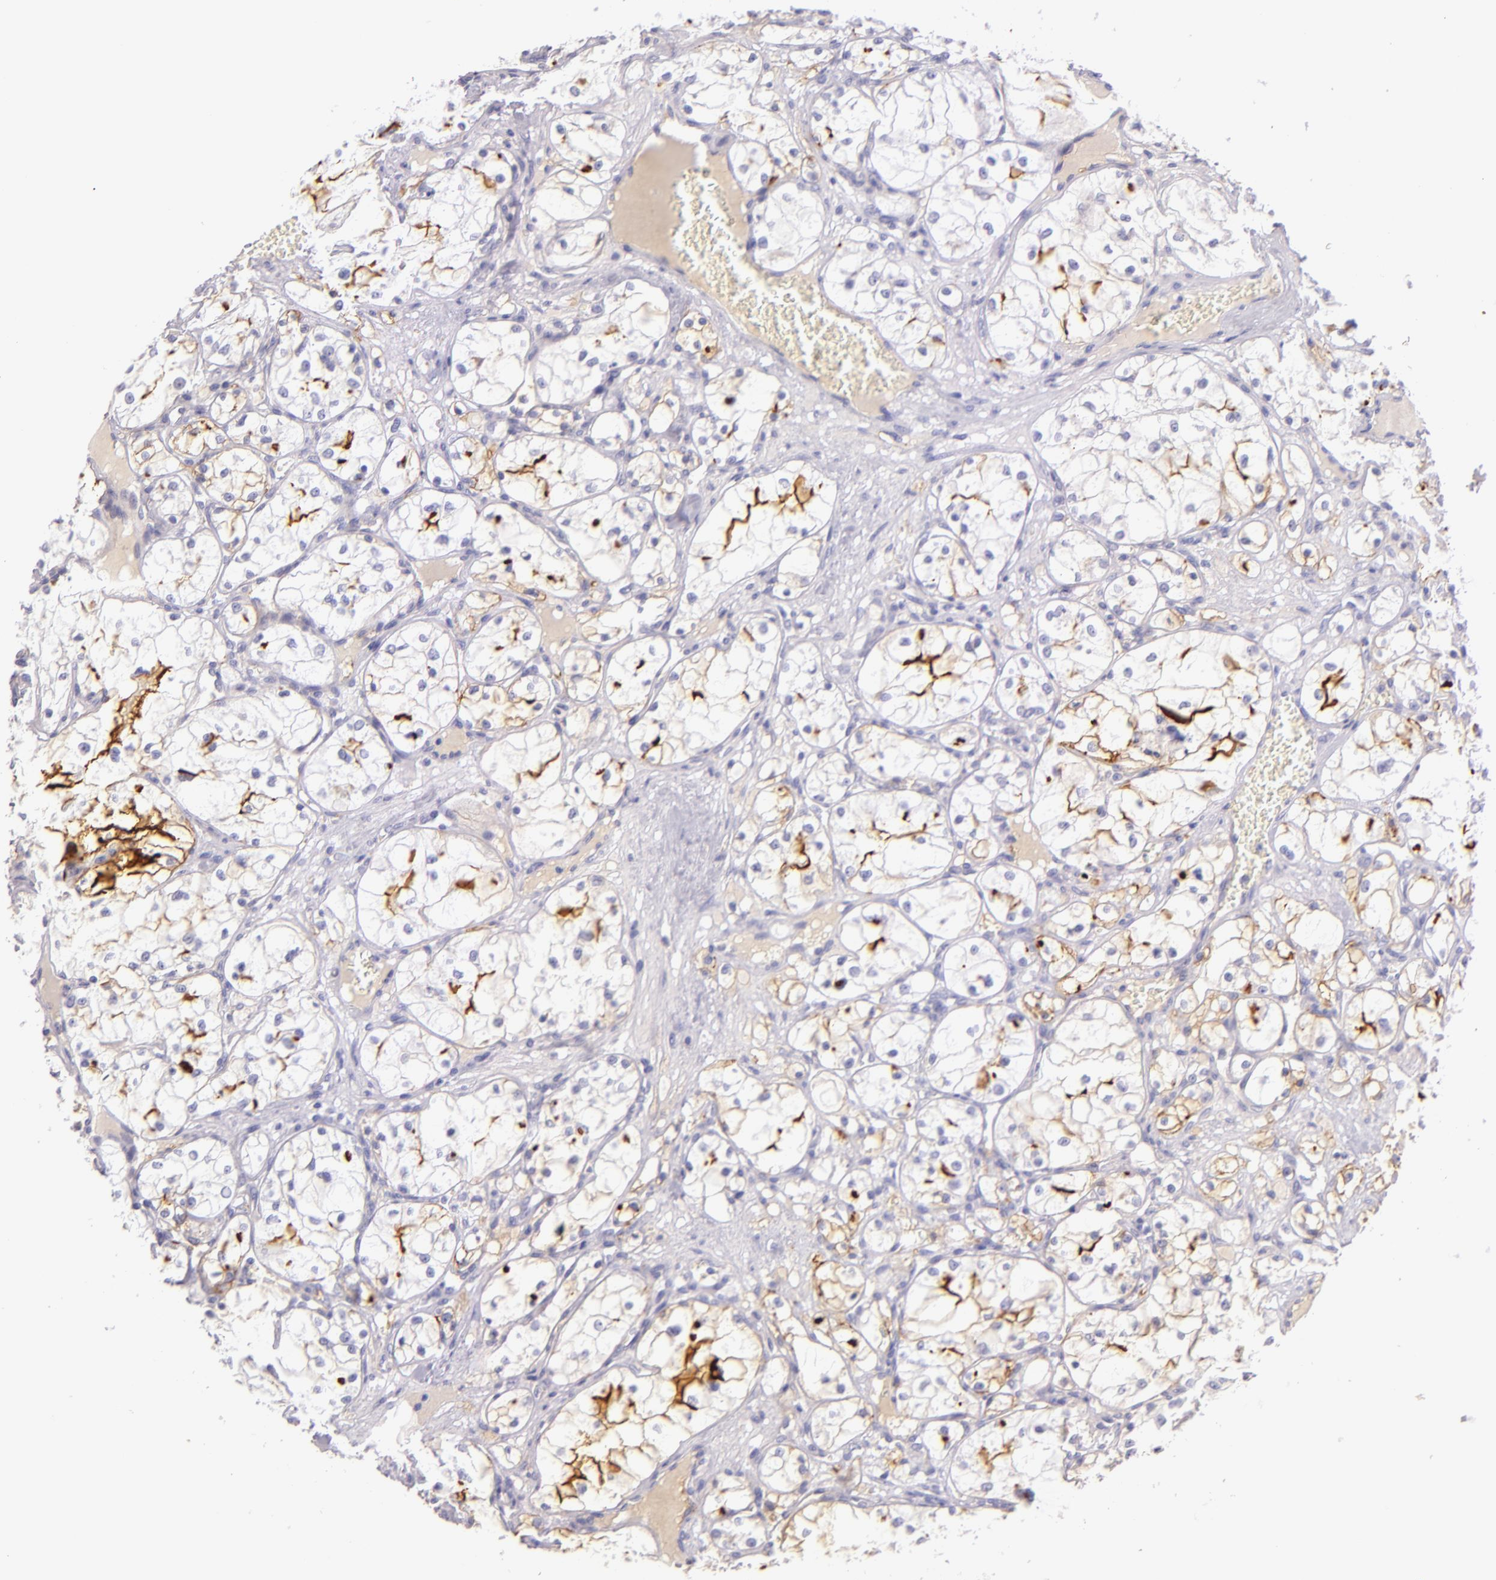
{"staining": {"intensity": "negative", "quantity": "none", "location": "none"}, "tissue": "renal cancer", "cell_type": "Tumor cells", "image_type": "cancer", "snomed": [{"axis": "morphology", "description": "Adenocarcinoma, NOS"}, {"axis": "topography", "description": "Kidney"}], "caption": "Protein analysis of renal adenocarcinoma exhibits no significant expression in tumor cells.", "gene": "ICAM1", "patient": {"sex": "male", "age": 61}}